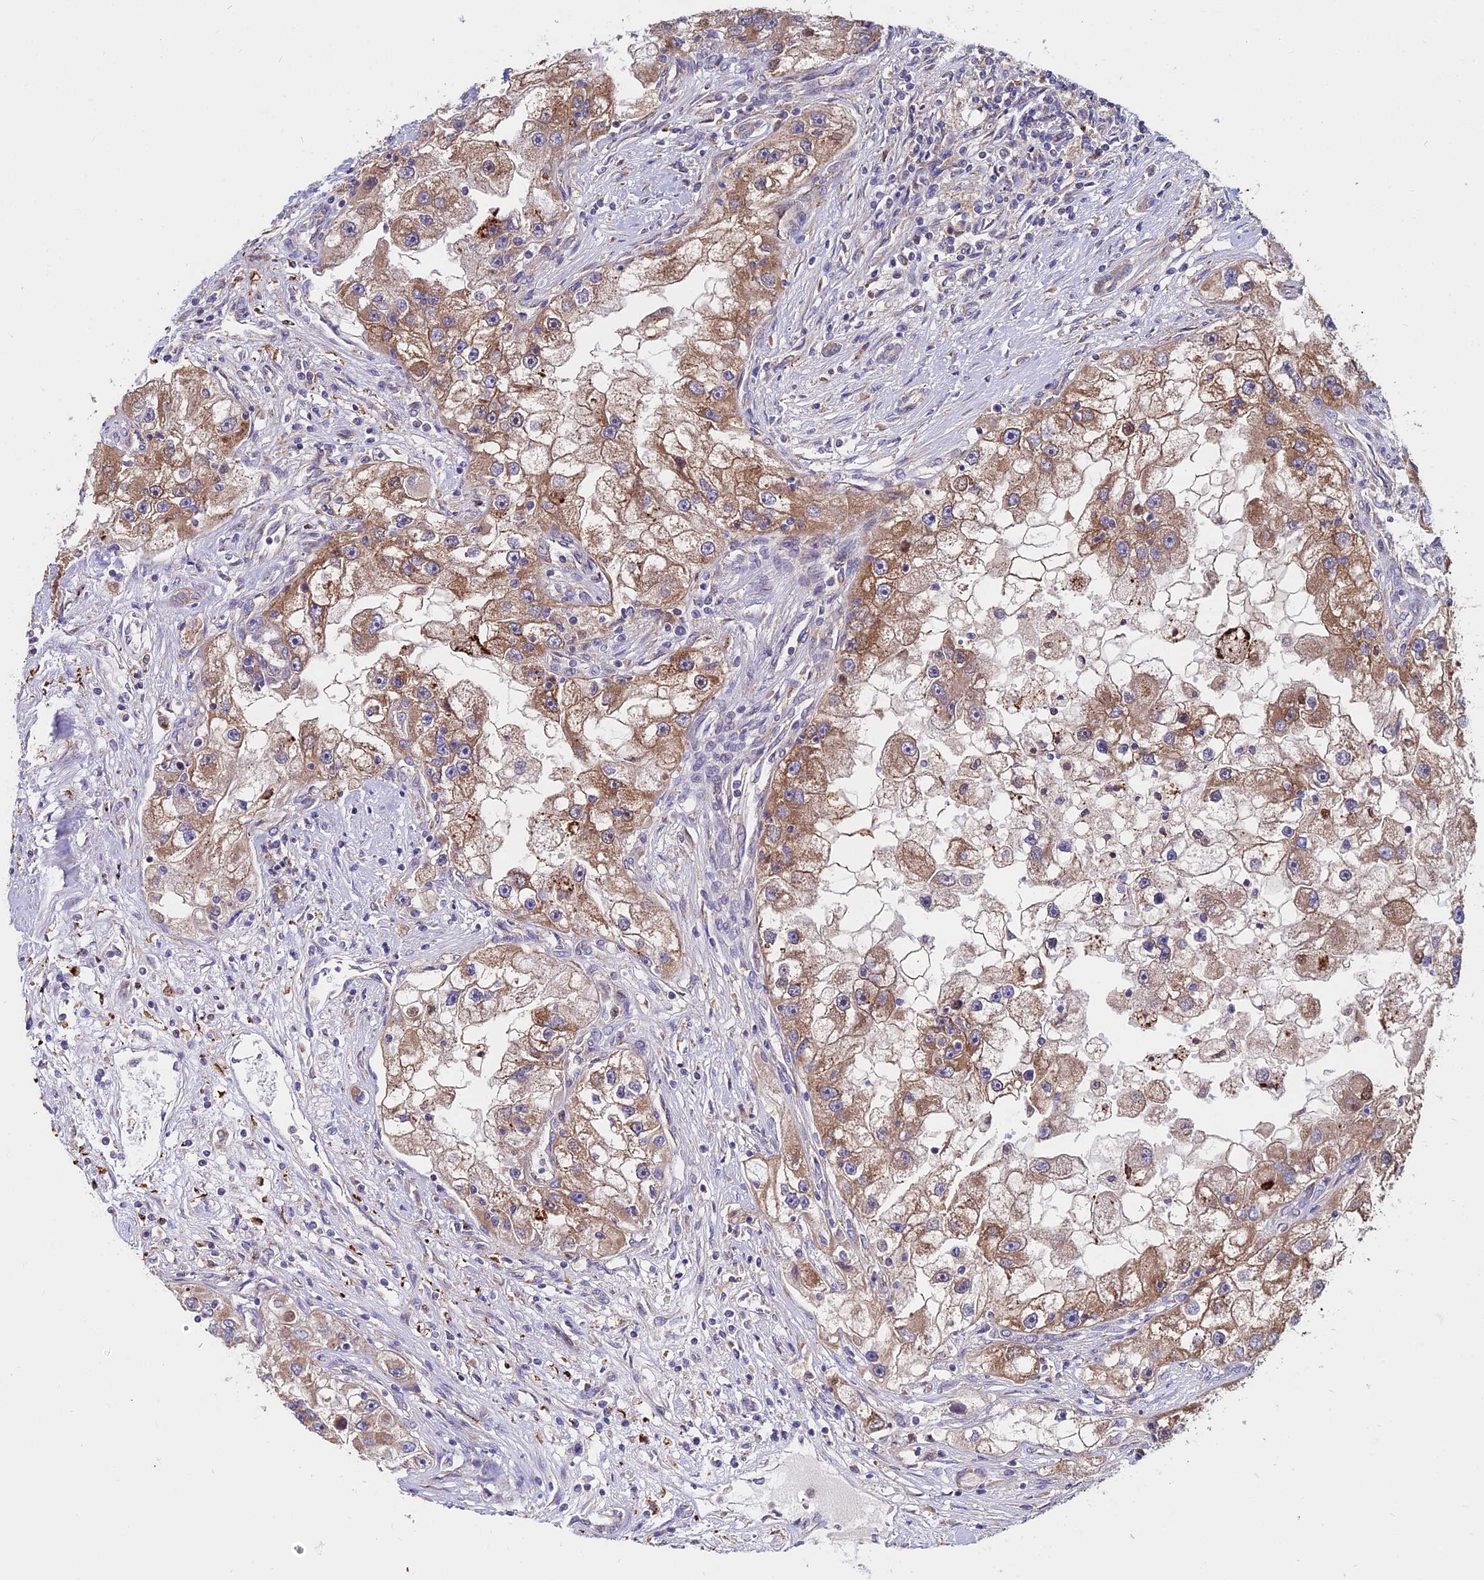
{"staining": {"intensity": "moderate", "quantity": ">75%", "location": "cytoplasmic/membranous"}, "tissue": "renal cancer", "cell_type": "Tumor cells", "image_type": "cancer", "snomed": [{"axis": "morphology", "description": "Adenocarcinoma, NOS"}, {"axis": "topography", "description": "Kidney"}], "caption": "Renal cancer (adenocarcinoma) stained with a protein marker demonstrates moderate staining in tumor cells.", "gene": "CDC37L1", "patient": {"sex": "male", "age": 63}}